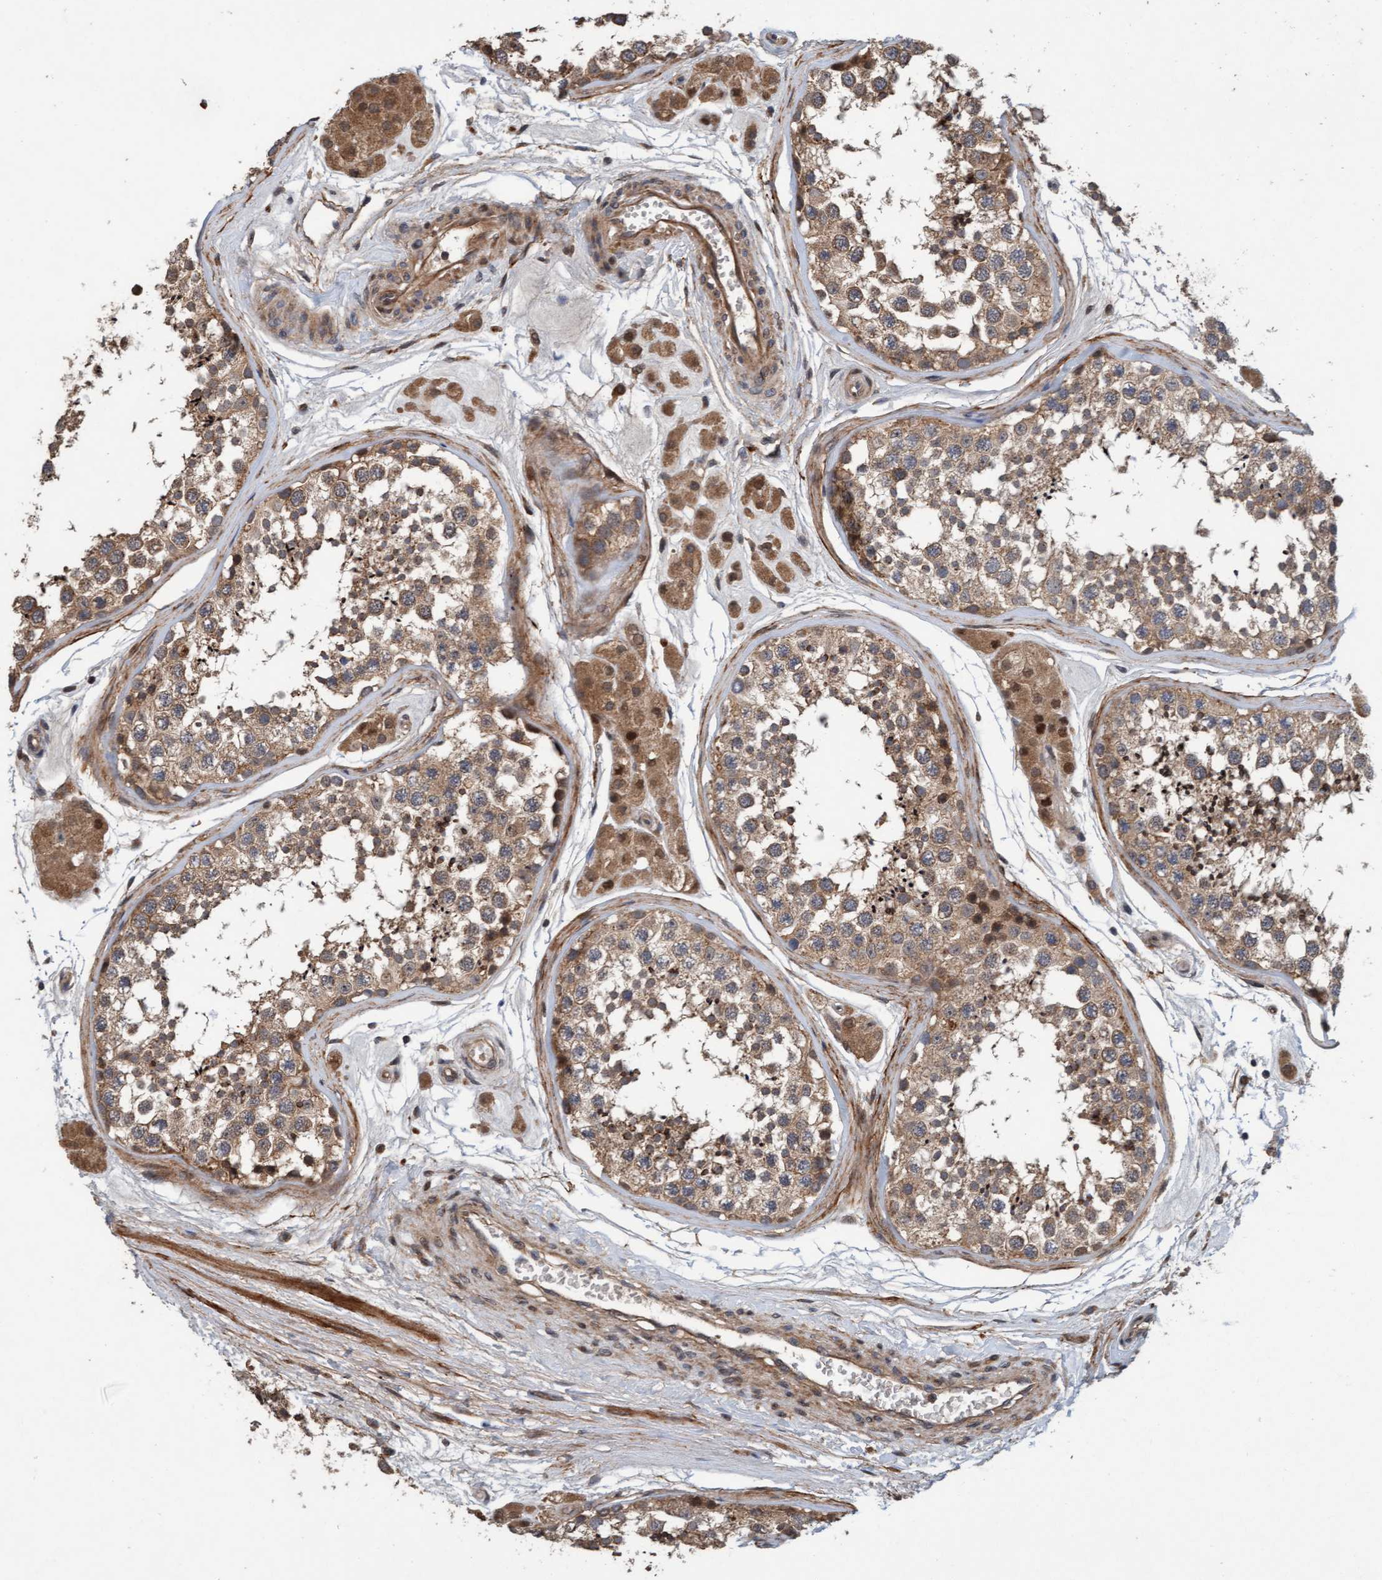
{"staining": {"intensity": "moderate", "quantity": ">75%", "location": "cytoplasmic/membranous"}, "tissue": "testis", "cell_type": "Cells in seminiferous ducts", "image_type": "normal", "snomed": [{"axis": "morphology", "description": "Normal tissue, NOS"}, {"axis": "topography", "description": "Testis"}], "caption": "Testis stained with DAB immunohistochemistry (IHC) exhibits medium levels of moderate cytoplasmic/membranous positivity in approximately >75% of cells in seminiferous ducts. The staining was performed using DAB to visualize the protein expression in brown, while the nuclei were stained in blue with hematoxylin (Magnification: 20x).", "gene": "MLXIP", "patient": {"sex": "male", "age": 56}}